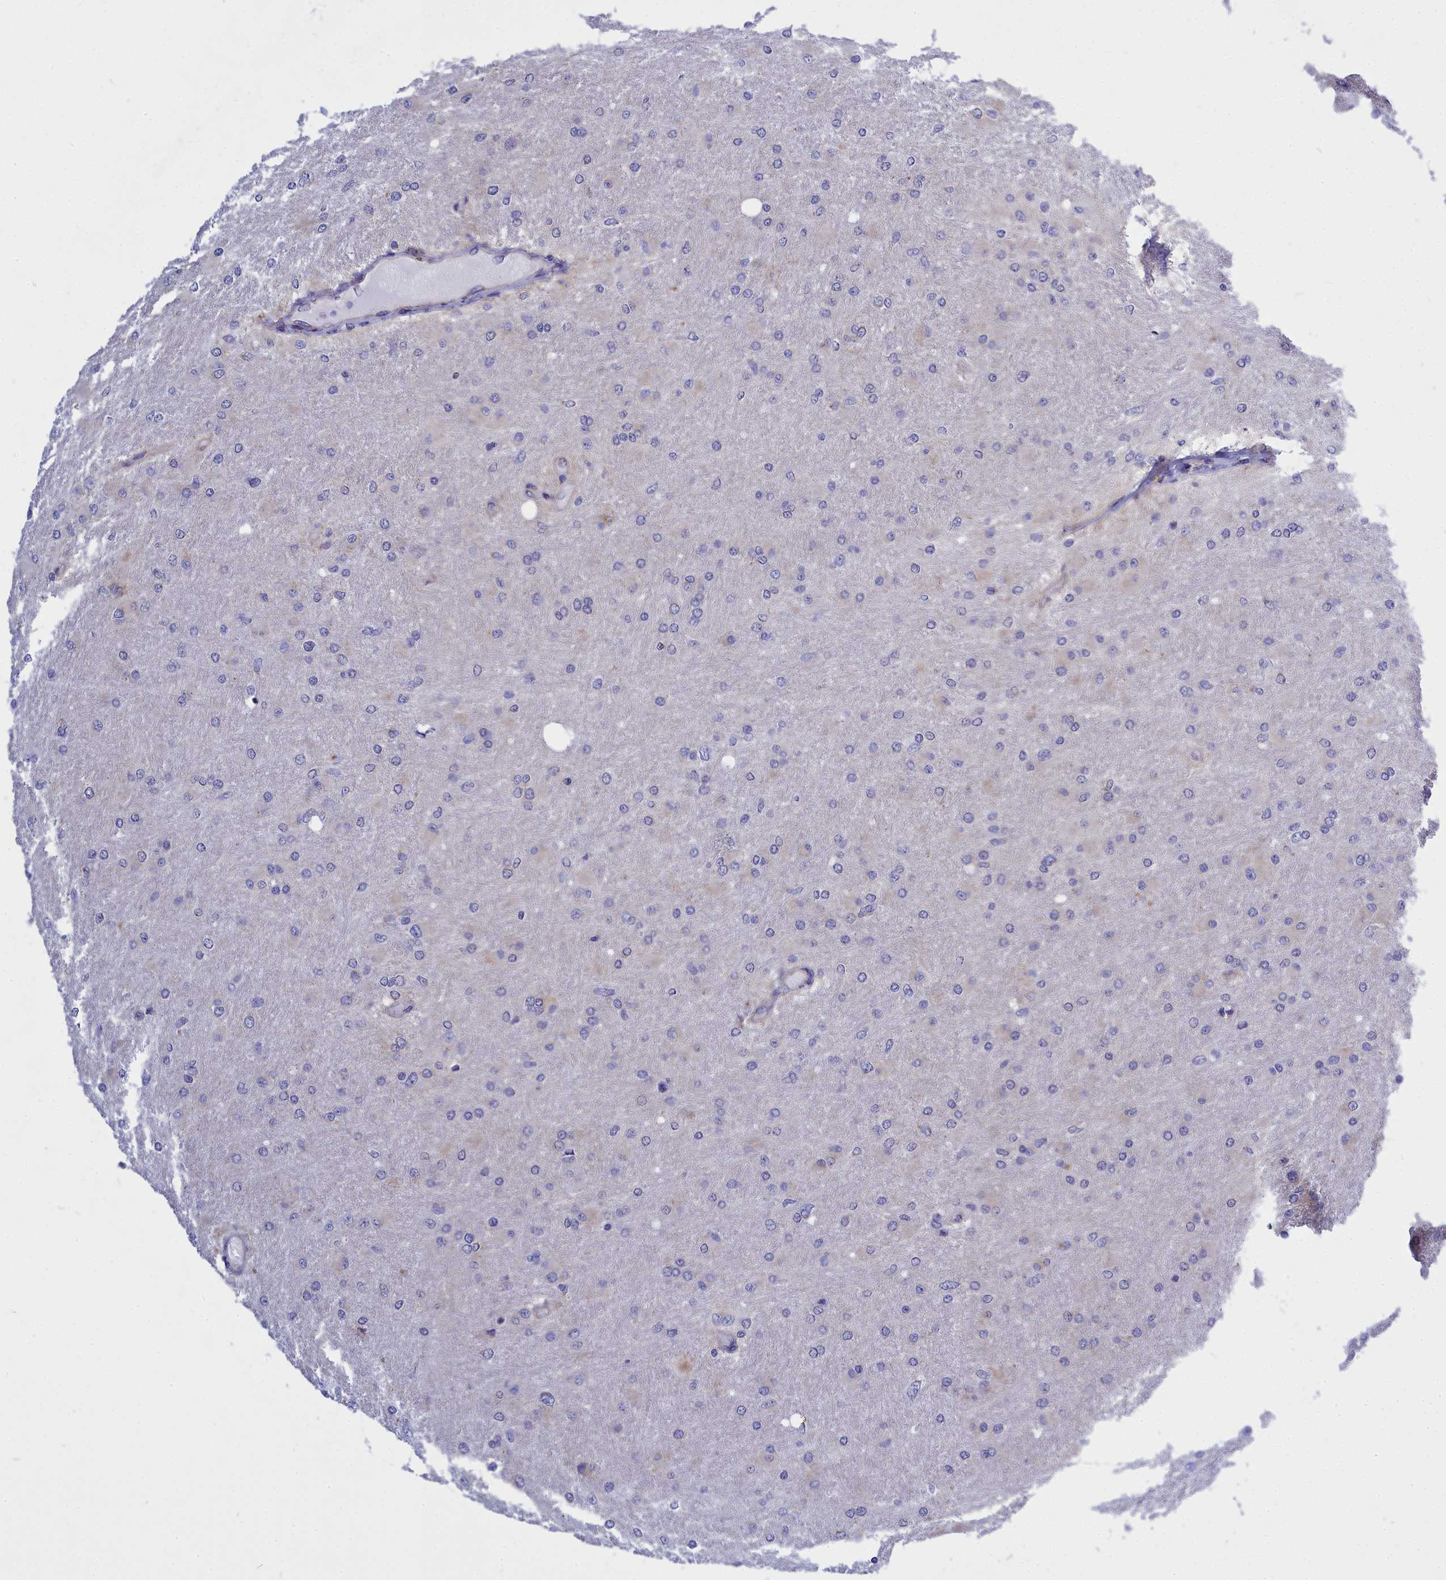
{"staining": {"intensity": "negative", "quantity": "none", "location": "none"}, "tissue": "glioma", "cell_type": "Tumor cells", "image_type": "cancer", "snomed": [{"axis": "morphology", "description": "Glioma, malignant, High grade"}, {"axis": "topography", "description": "Cerebral cortex"}], "caption": "Immunohistochemistry of glioma reveals no positivity in tumor cells.", "gene": "CCRL2", "patient": {"sex": "female", "age": 36}}